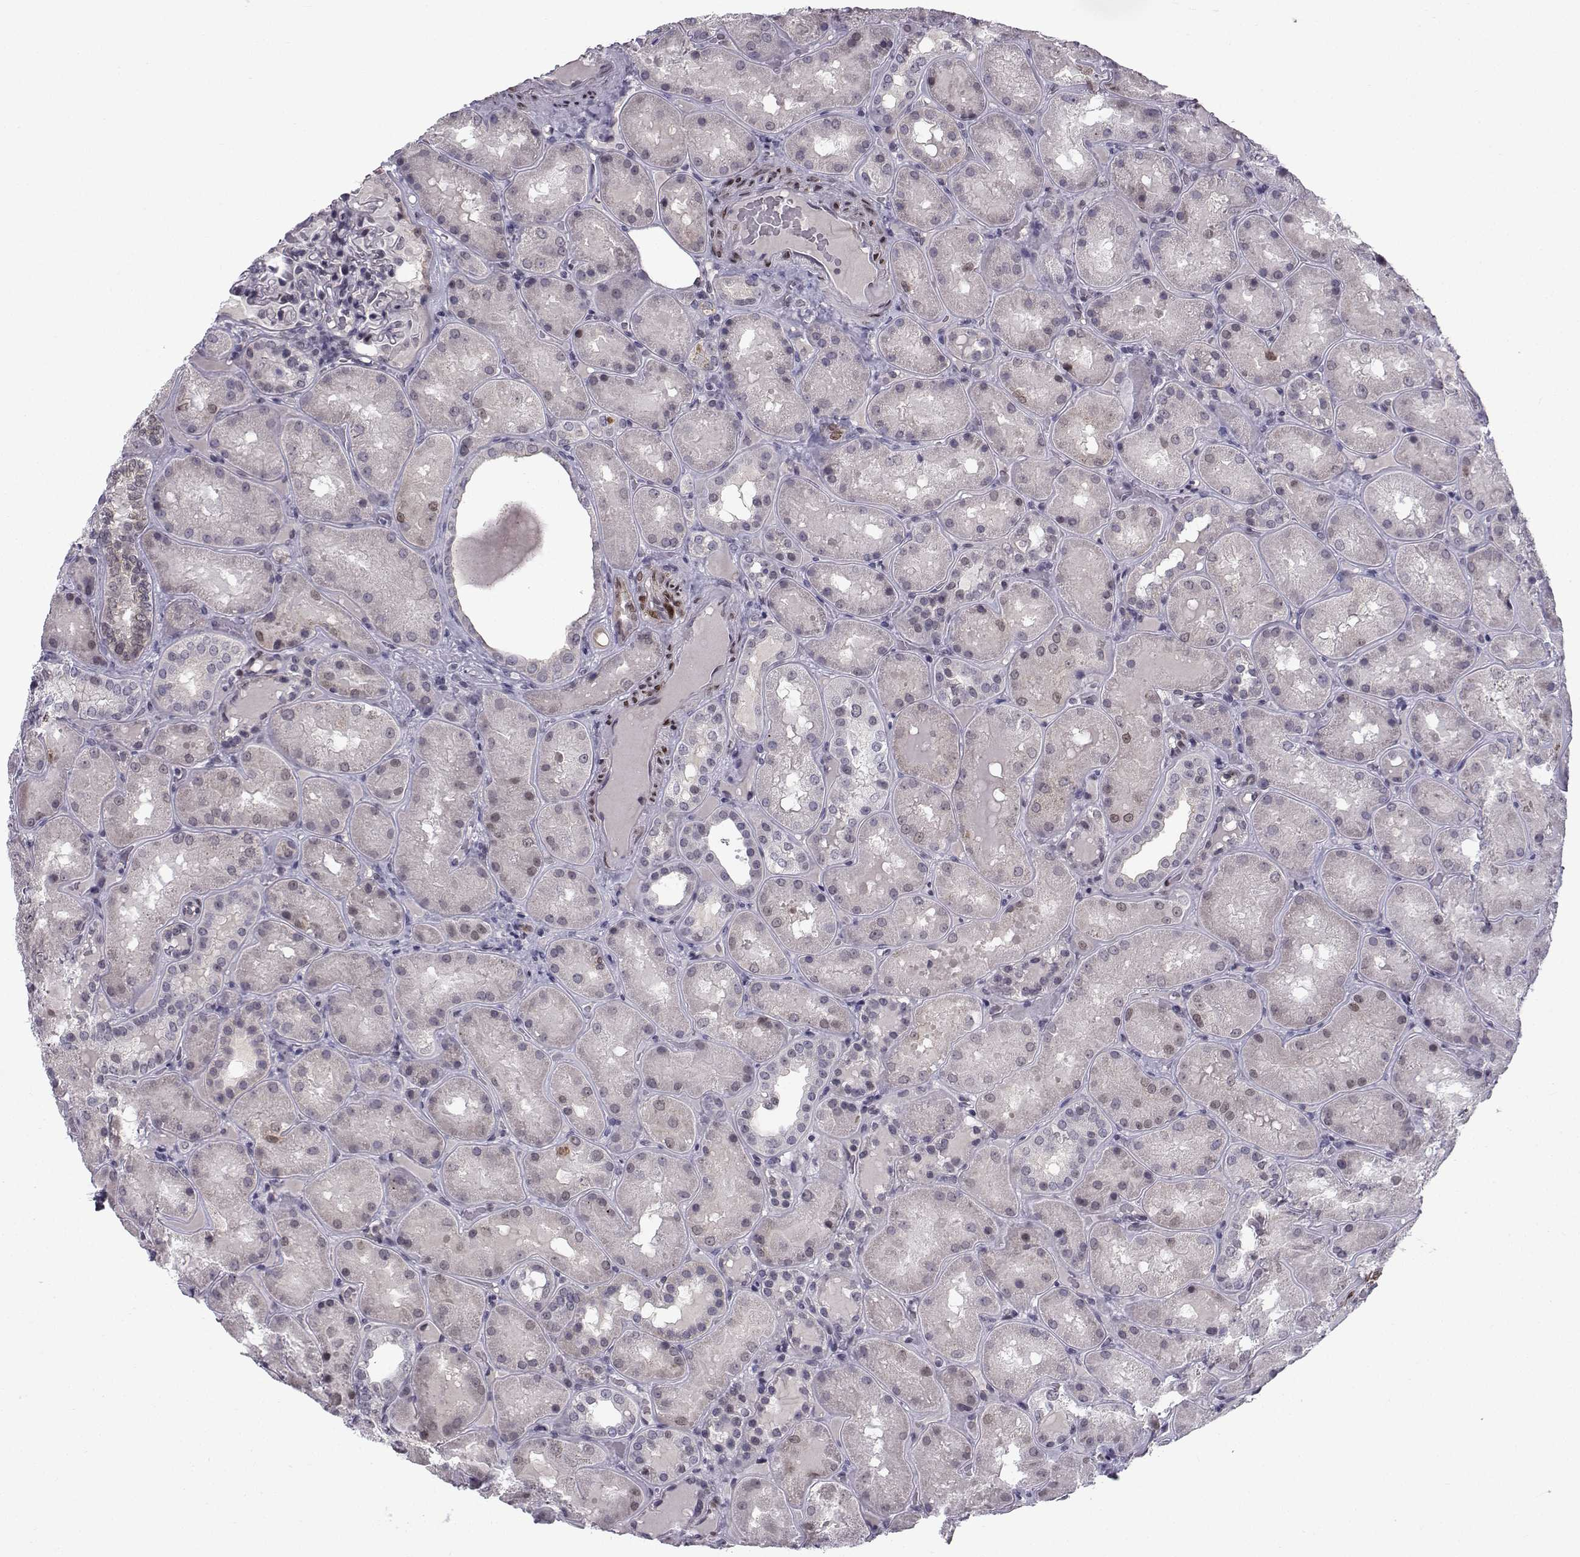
{"staining": {"intensity": "negative", "quantity": "none", "location": "none"}, "tissue": "kidney", "cell_type": "Cells in glomeruli", "image_type": "normal", "snomed": [{"axis": "morphology", "description": "Normal tissue, NOS"}, {"axis": "topography", "description": "Kidney"}], "caption": "DAB (3,3'-diaminobenzidine) immunohistochemical staining of unremarkable kidney reveals no significant positivity in cells in glomeruli.", "gene": "RBM24", "patient": {"sex": "male", "age": 73}}